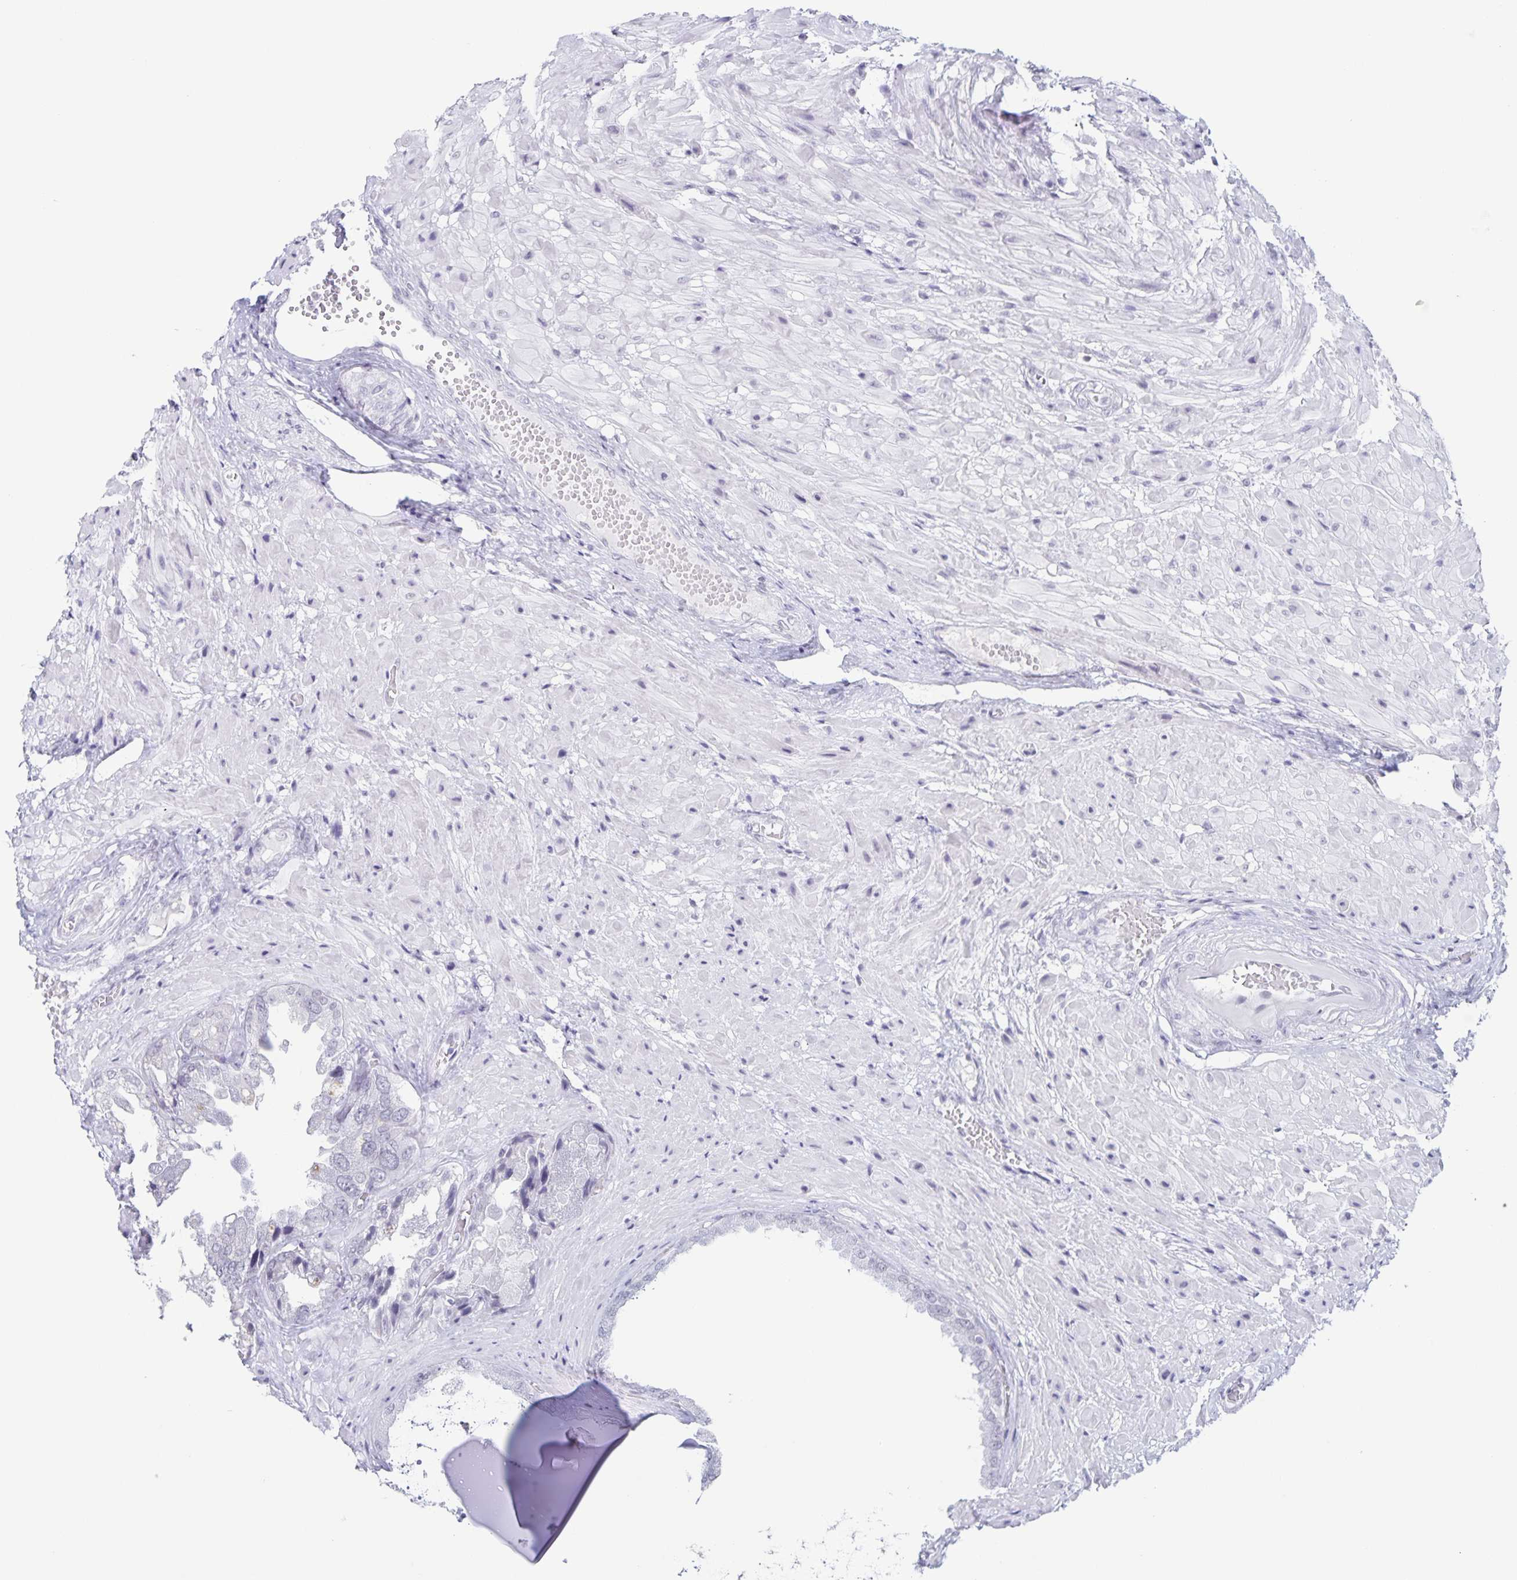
{"staining": {"intensity": "negative", "quantity": "none", "location": "none"}, "tissue": "seminal vesicle", "cell_type": "Glandular cells", "image_type": "normal", "snomed": [{"axis": "morphology", "description": "Normal tissue, NOS"}, {"axis": "topography", "description": "Seminal veicle"}], "caption": "An image of seminal vesicle stained for a protein displays no brown staining in glandular cells.", "gene": "LCE6A", "patient": {"sex": "male", "age": 55}}